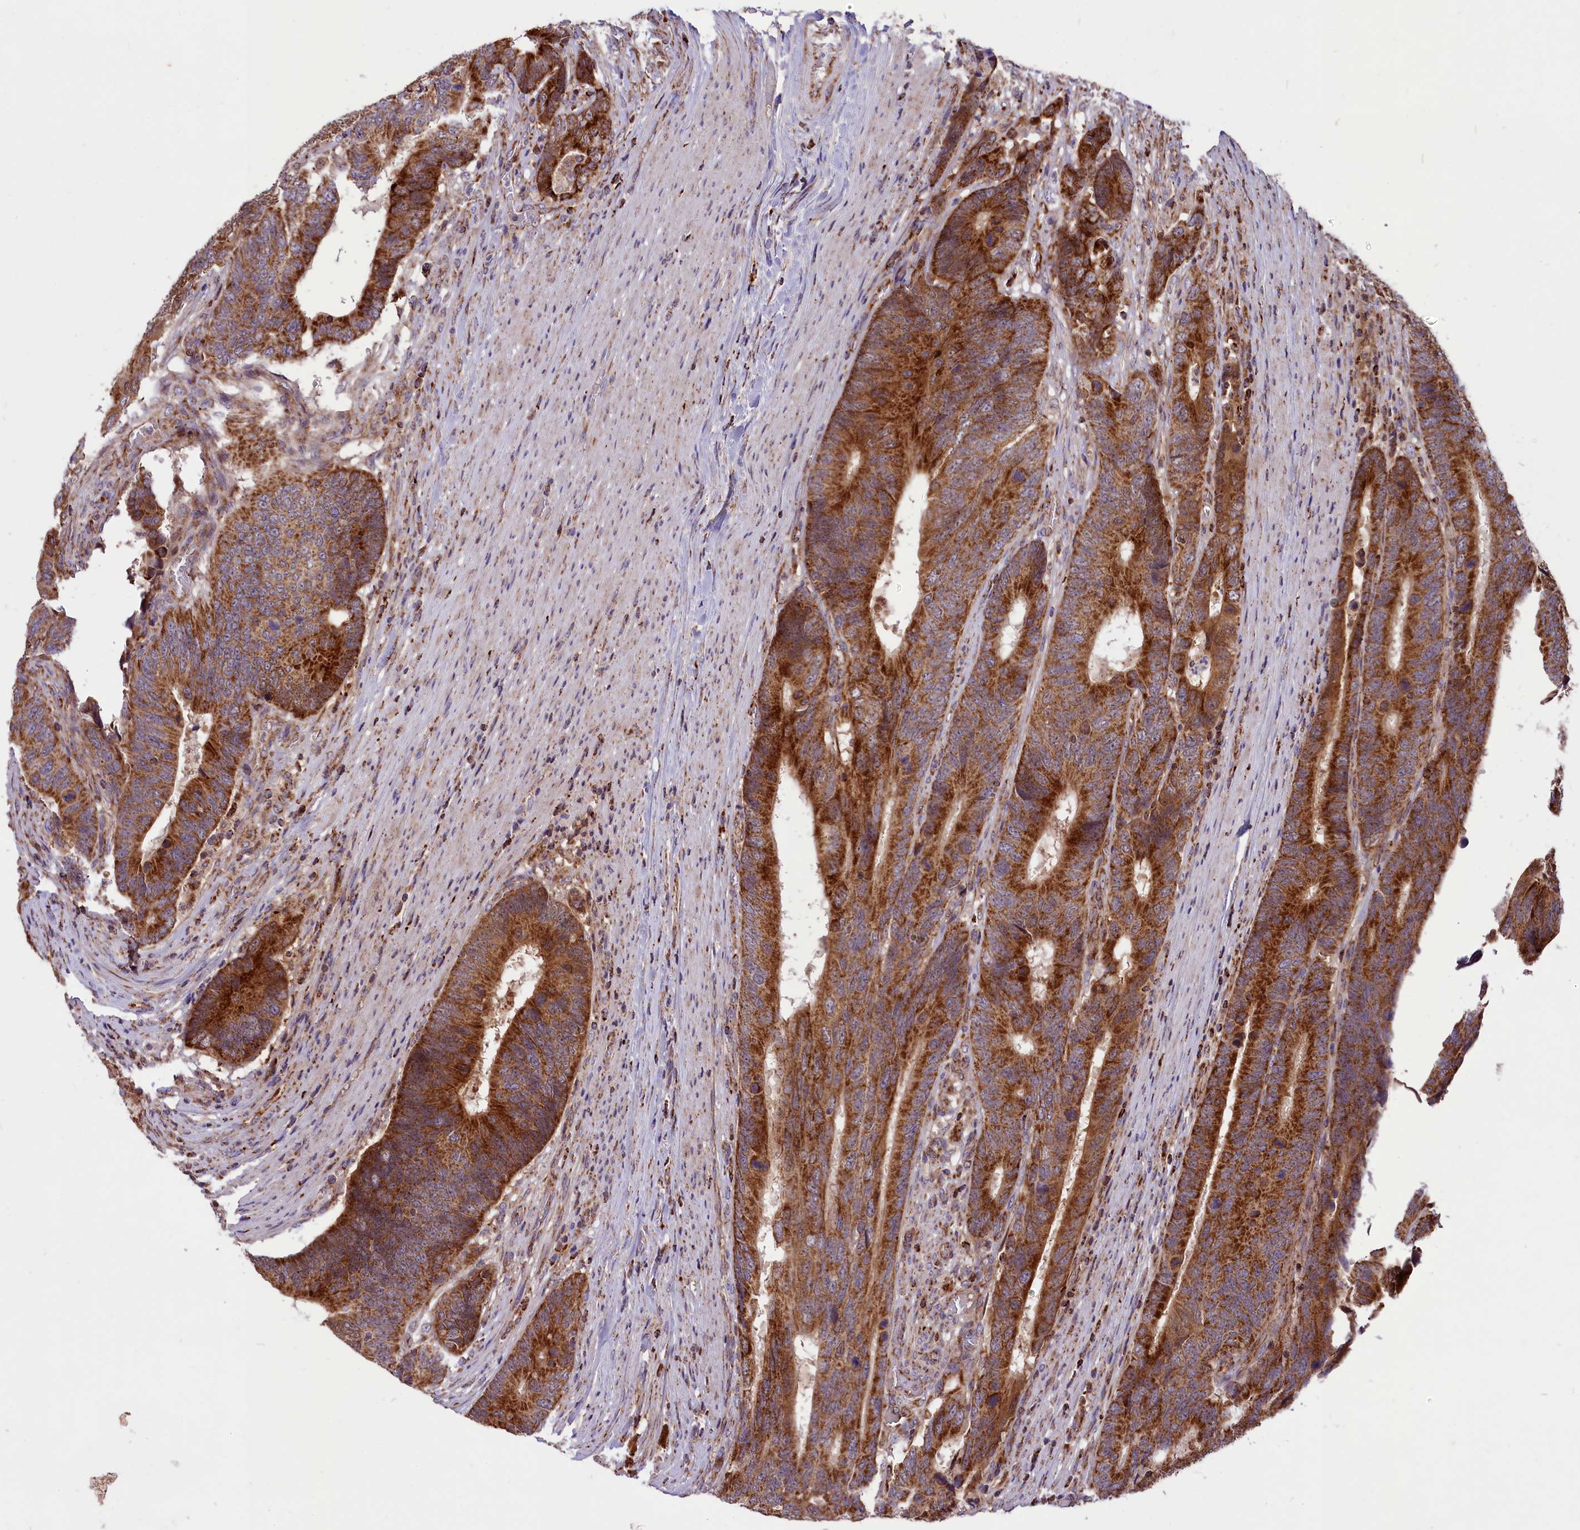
{"staining": {"intensity": "strong", "quantity": ">75%", "location": "cytoplasmic/membranous"}, "tissue": "colorectal cancer", "cell_type": "Tumor cells", "image_type": "cancer", "snomed": [{"axis": "morphology", "description": "Adenocarcinoma, NOS"}, {"axis": "topography", "description": "Colon"}], "caption": "Immunohistochemistry (IHC) histopathology image of colorectal adenocarcinoma stained for a protein (brown), which shows high levels of strong cytoplasmic/membranous positivity in approximately >75% of tumor cells.", "gene": "COX17", "patient": {"sex": "male", "age": 87}}